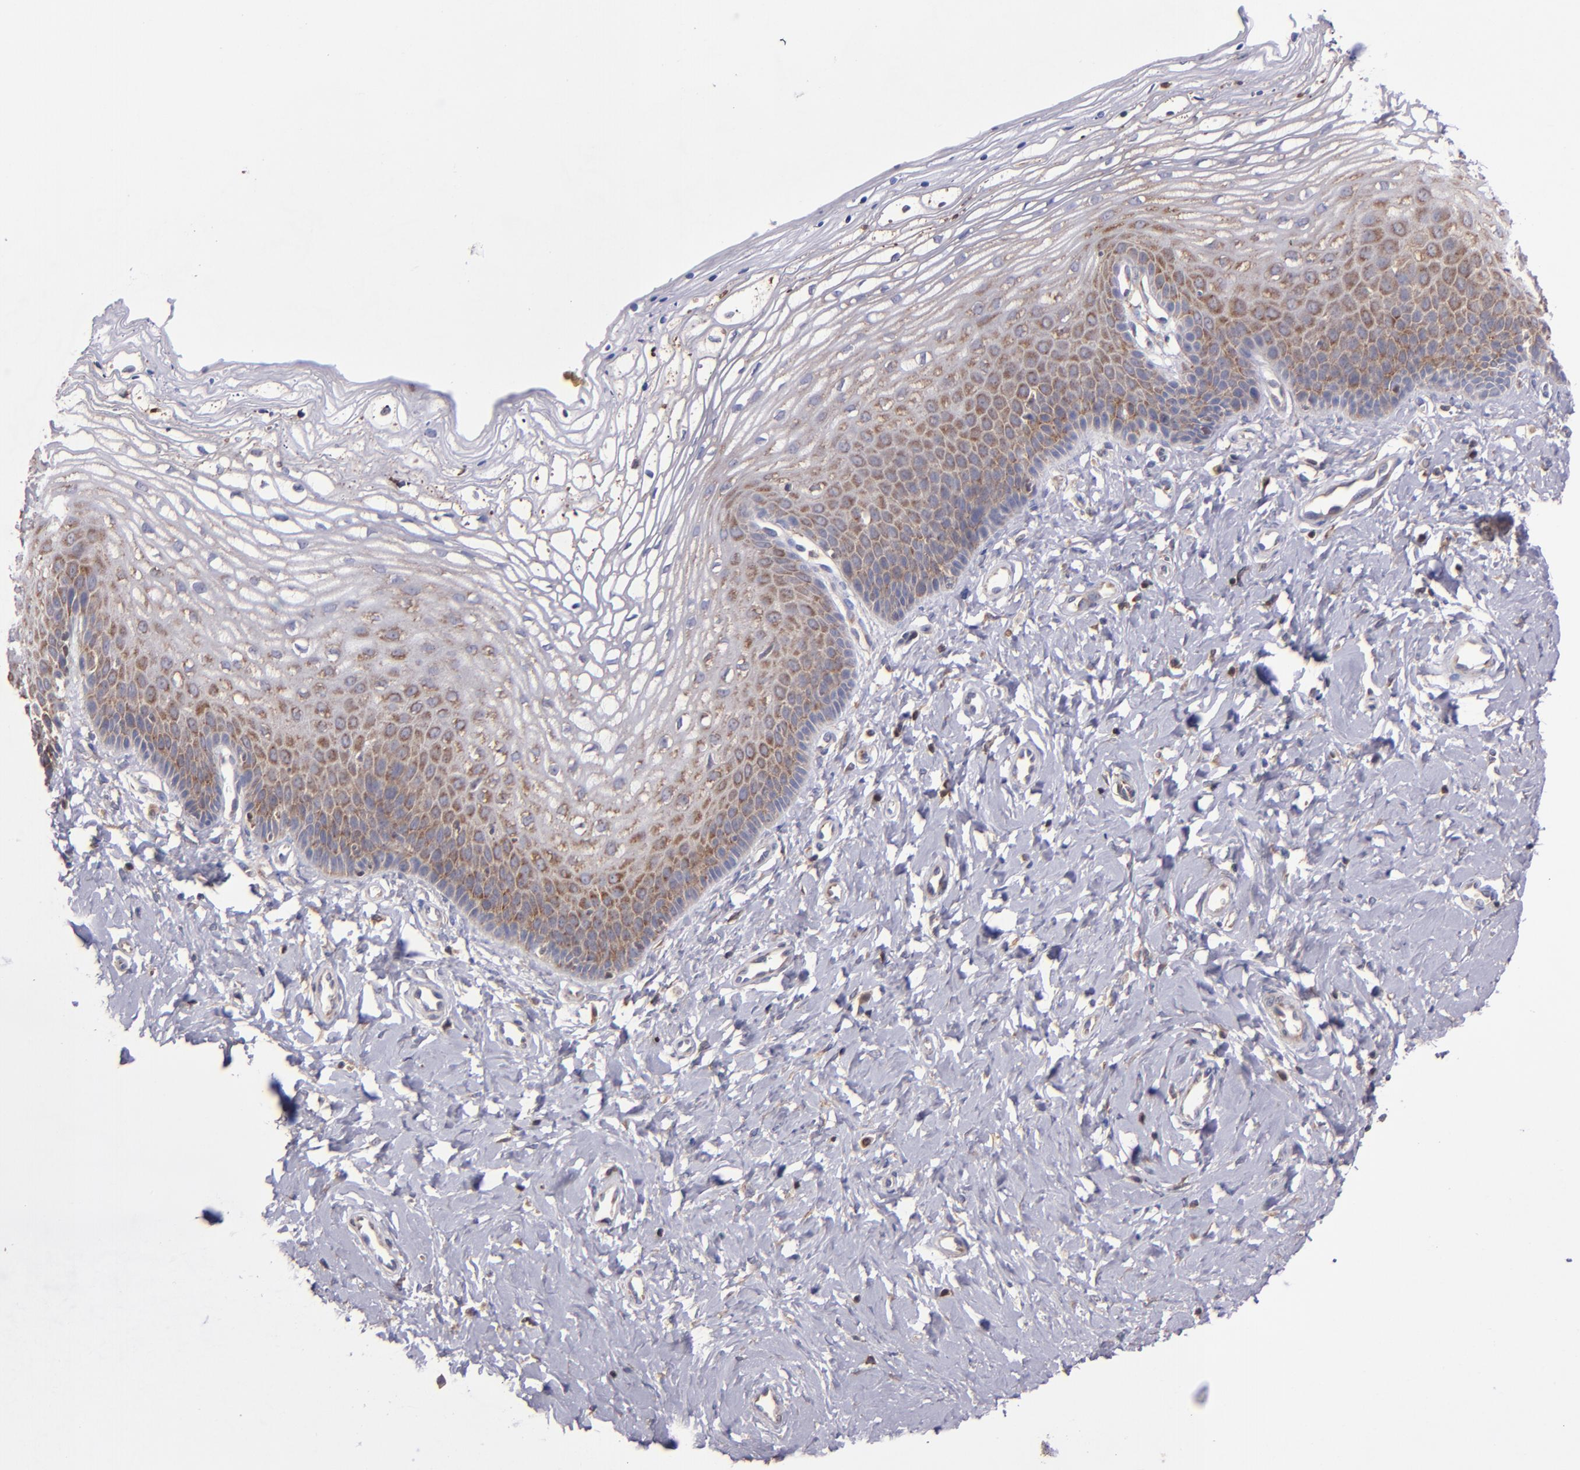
{"staining": {"intensity": "moderate", "quantity": "25%-75%", "location": "cytoplasmic/membranous"}, "tissue": "vagina", "cell_type": "Squamous epithelial cells", "image_type": "normal", "snomed": [{"axis": "morphology", "description": "Normal tissue, NOS"}, {"axis": "topography", "description": "Vagina"}], "caption": "Normal vagina shows moderate cytoplasmic/membranous expression in about 25%-75% of squamous epithelial cells.", "gene": "EIF4ENIF1", "patient": {"sex": "female", "age": 68}}